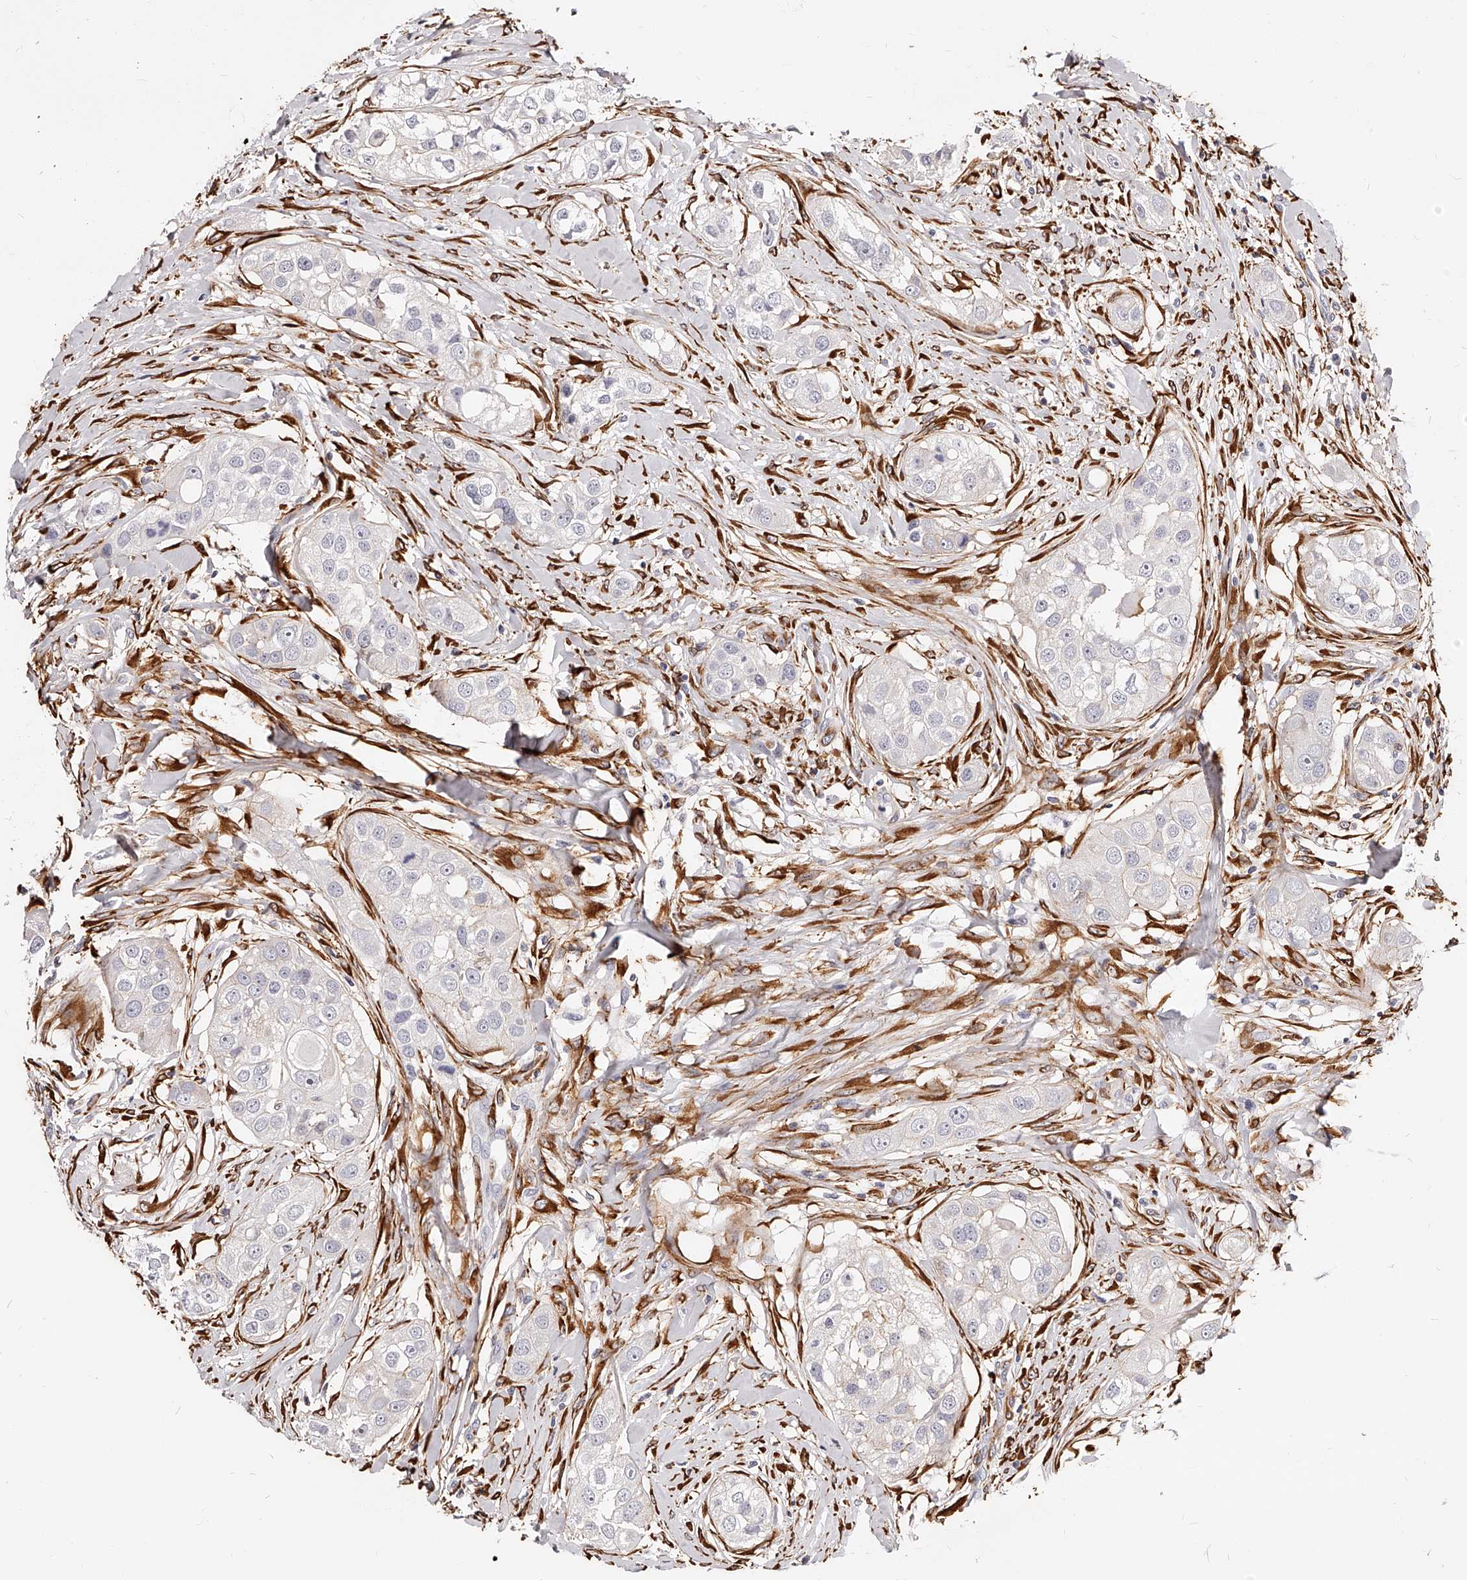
{"staining": {"intensity": "negative", "quantity": "none", "location": "none"}, "tissue": "head and neck cancer", "cell_type": "Tumor cells", "image_type": "cancer", "snomed": [{"axis": "morphology", "description": "Normal tissue, NOS"}, {"axis": "morphology", "description": "Squamous cell carcinoma, NOS"}, {"axis": "topography", "description": "Skeletal muscle"}, {"axis": "topography", "description": "Head-Neck"}], "caption": "This is an IHC micrograph of human head and neck squamous cell carcinoma. There is no staining in tumor cells.", "gene": "CD82", "patient": {"sex": "male", "age": 51}}